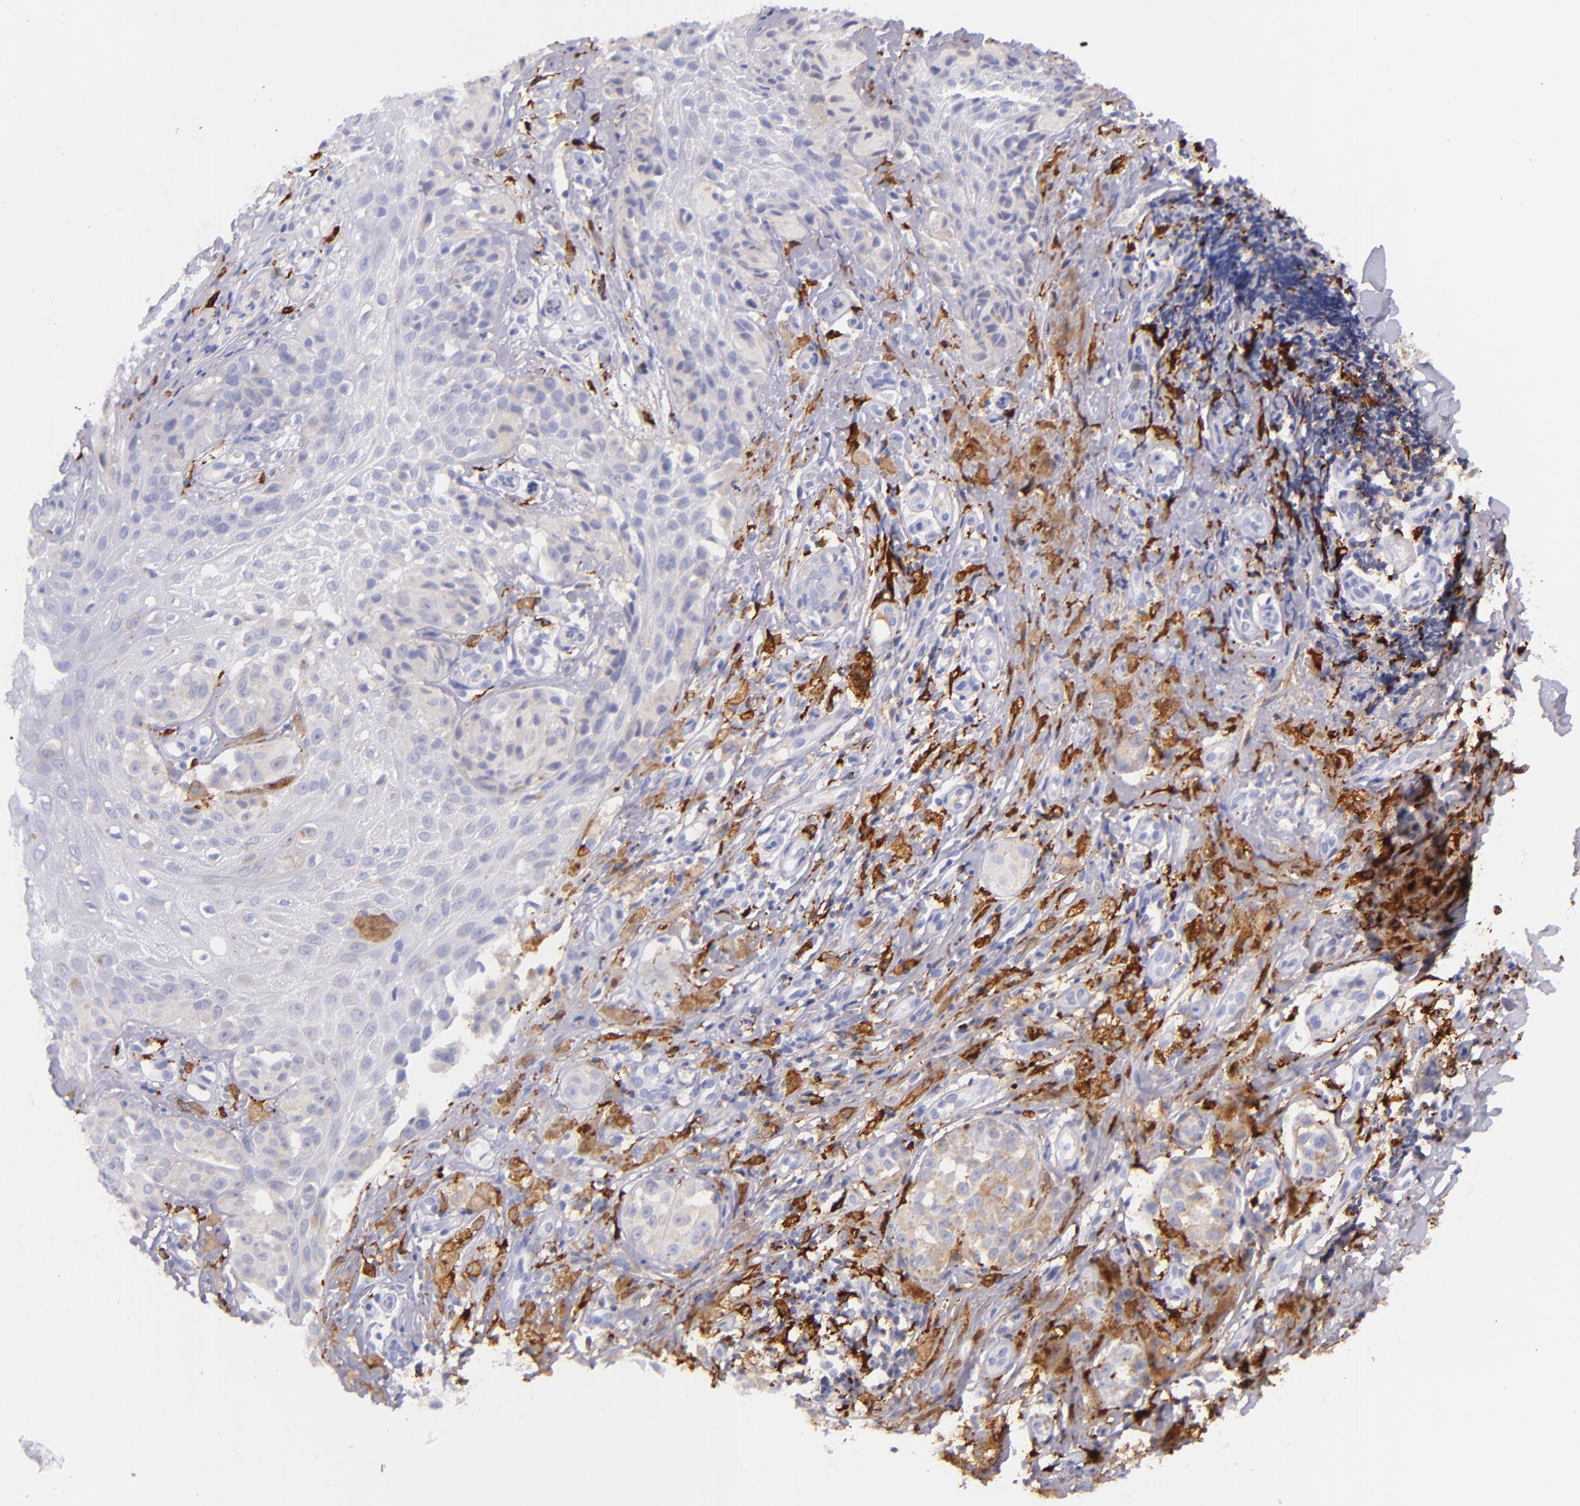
{"staining": {"intensity": "weak", "quantity": "25%-75%", "location": "none"}, "tissue": "melanoma", "cell_type": "Tumor cells", "image_type": "cancer", "snomed": [{"axis": "morphology", "description": "Malignant melanoma, NOS"}, {"axis": "topography", "description": "Skin"}], "caption": "Protein expression analysis of human malignant melanoma reveals weak None positivity in about 25%-75% of tumor cells.", "gene": "CD163", "patient": {"sex": "male", "age": 67}}